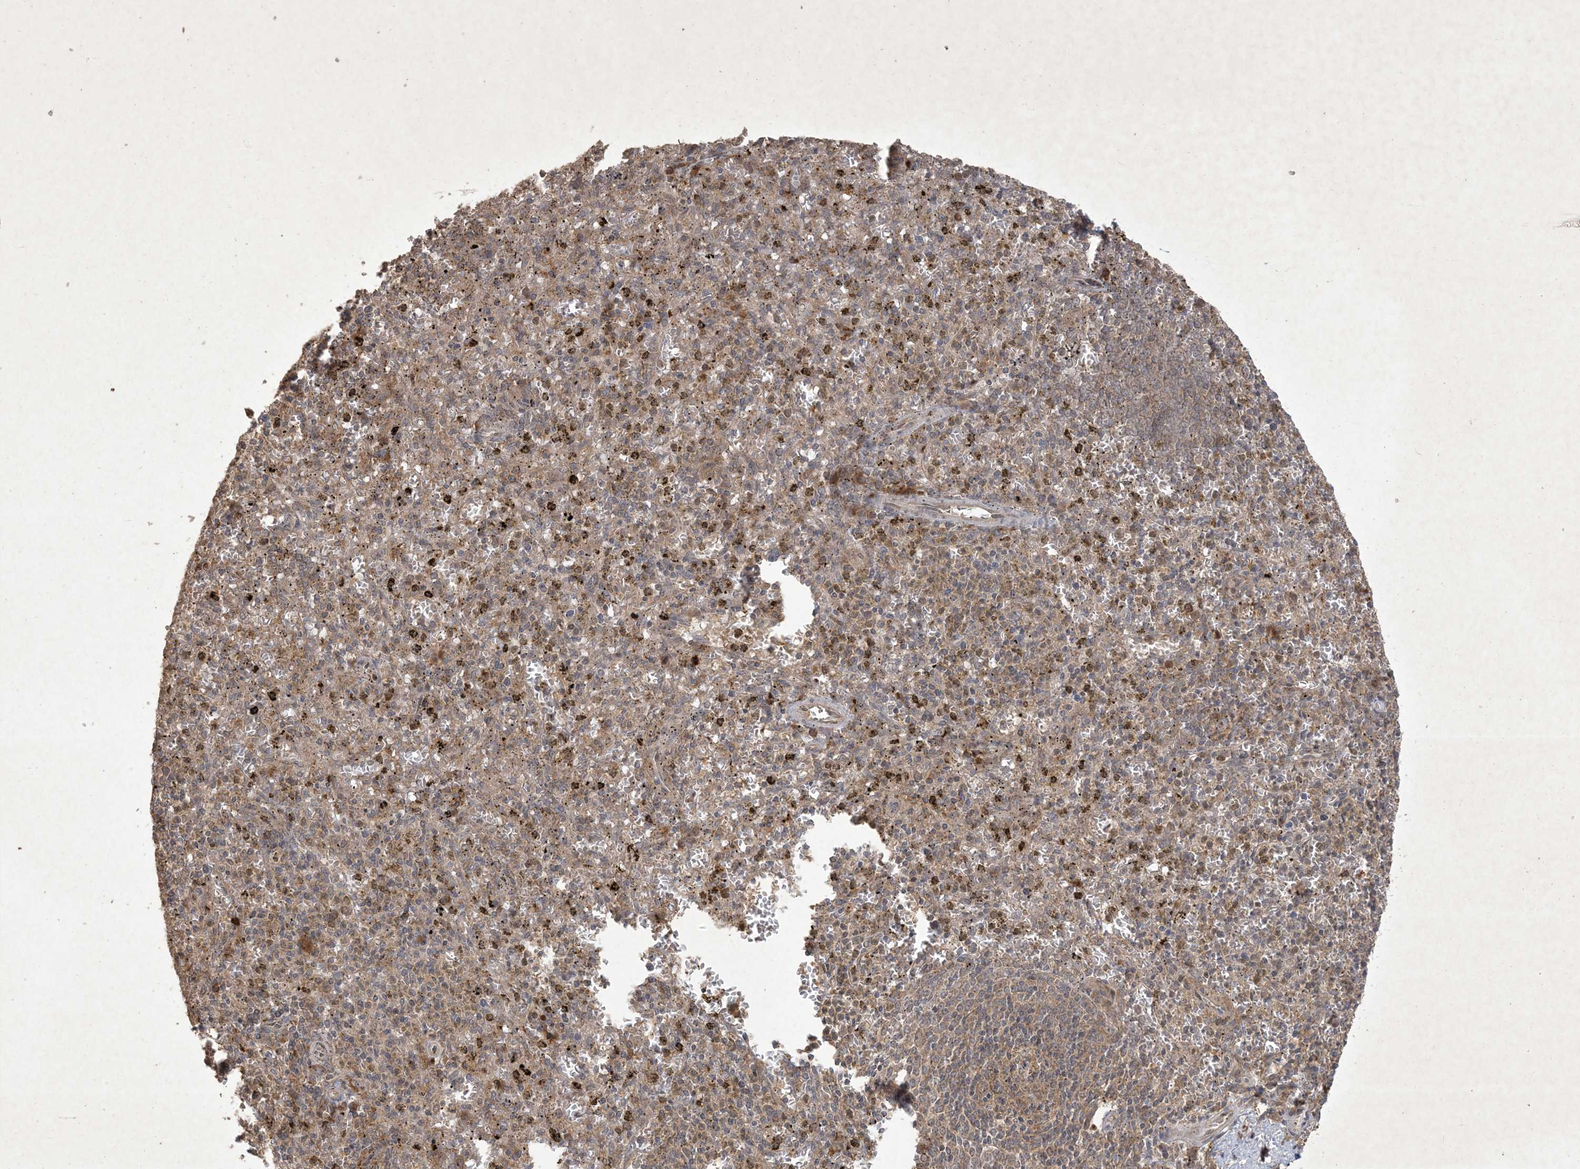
{"staining": {"intensity": "weak", "quantity": "25%-75%", "location": "cytoplasmic/membranous,nuclear"}, "tissue": "spleen", "cell_type": "Cells in red pulp", "image_type": "normal", "snomed": [{"axis": "morphology", "description": "Normal tissue, NOS"}, {"axis": "topography", "description": "Spleen"}], "caption": "About 25%-75% of cells in red pulp in unremarkable human spleen reveal weak cytoplasmic/membranous,nuclear protein staining as visualized by brown immunohistochemical staining.", "gene": "NRBP2", "patient": {"sex": "male", "age": 72}}